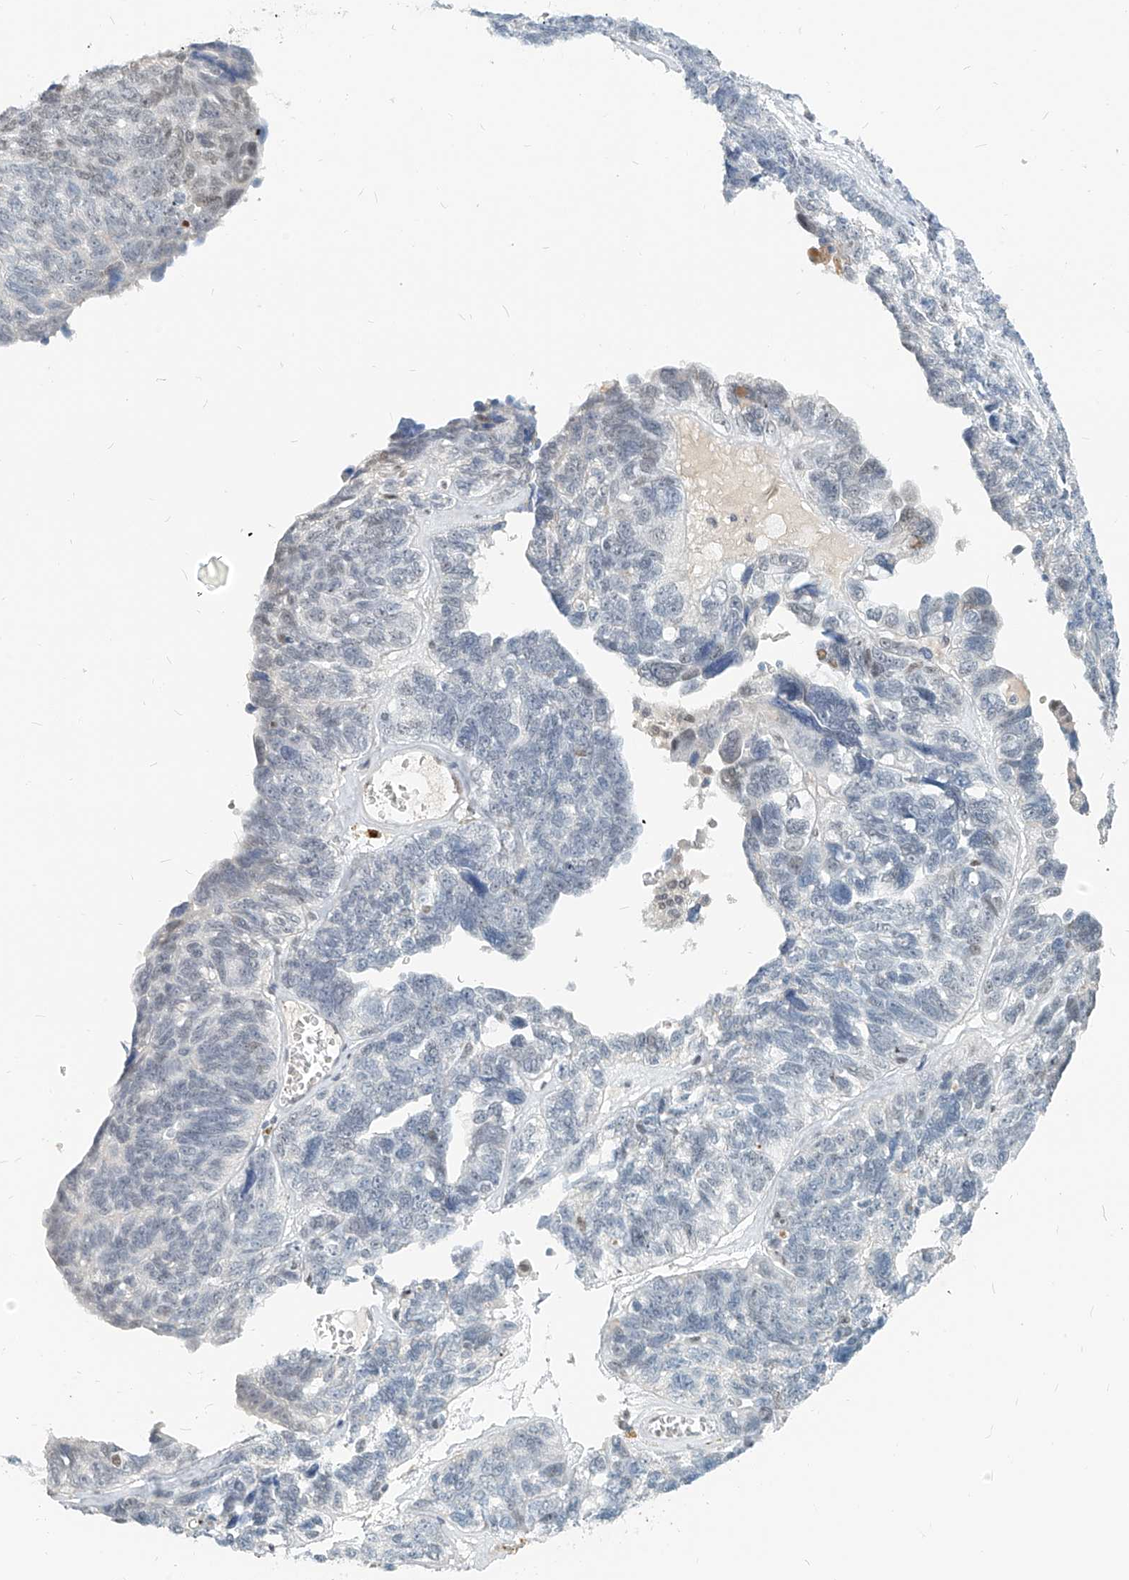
{"staining": {"intensity": "negative", "quantity": "none", "location": "none"}, "tissue": "ovarian cancer", "cell_type": "Tumor cells", "image_type": "cancer", "snomed": [{"axis": "morphology", "description": "Cystadenocarcinoma, serous, NOS"}, {"axis": "topography", "description": "Ovary"}], "caption": "A high-resolution histopathology image shows IHC staining of serous cystadenocarcinoma (ovarian), which shows no significant positivity in tumor cells. (Stains: DAB (3,3'-diaminobenzidine) immunohistochemistry (IHC) with hematoxylin counter stain, Microscopy: brightfield microscopy at high magnification).", "gene": "SASH1", "patient": {"sex": "female", "age": 79}}